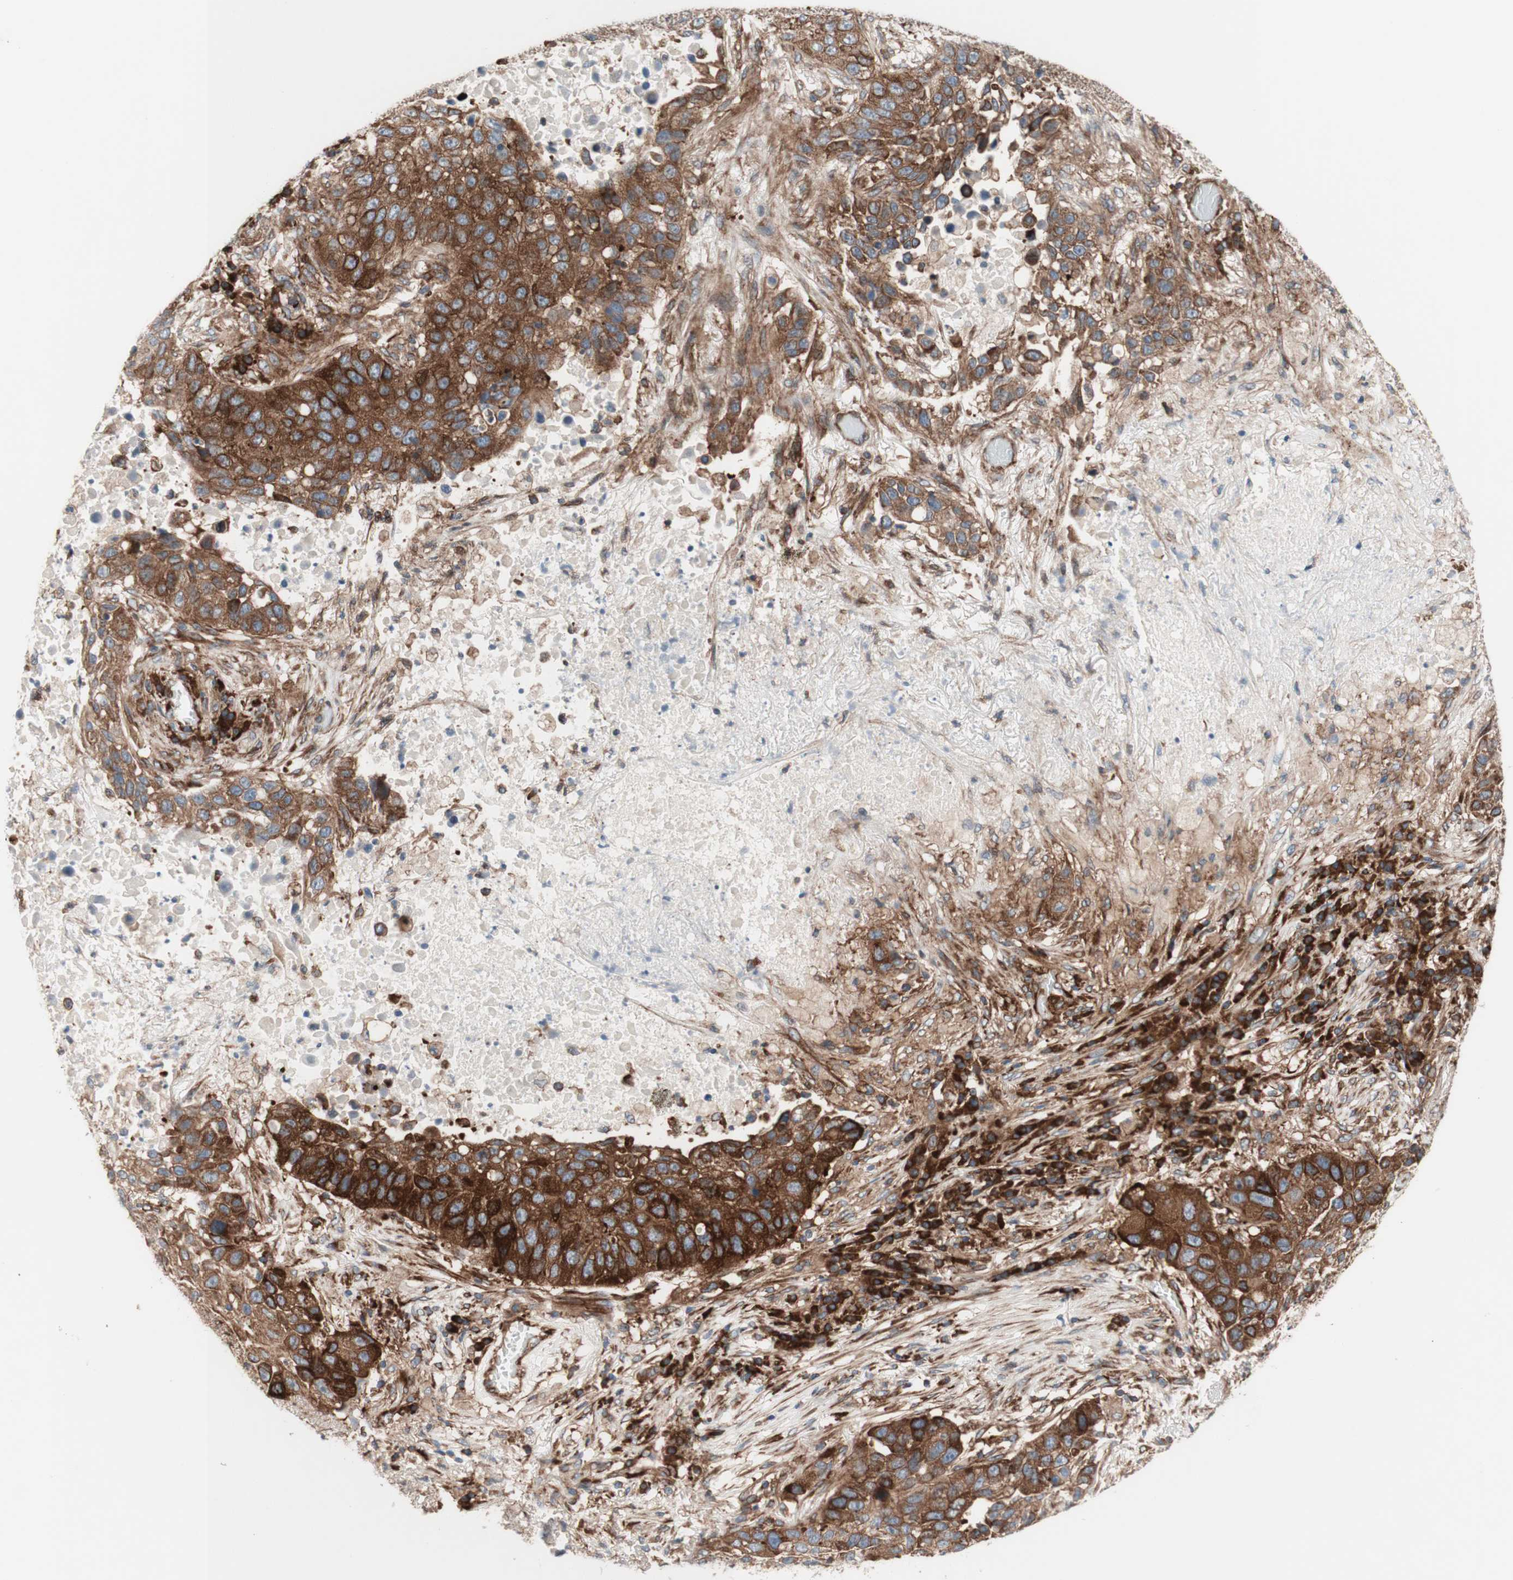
{"staining": {"intensity": "strong", "quantity": ">75%", "location": "cytoplasmic/membranous"}, "tissue": "lung cancer", "cell_type": "Tumor cells", "image_type": "cancer", "snomed": [{"axis": "morphology", "description": "Squamous cell carcinoma, NOS"}, {"axis": "topography", "description": "Lung"}], "caption": "The histopathology image shows a brown stain indicating the presence of a protein in the cytoplasmic/membranous of tumor cells in lung cancer. (brown staining indicates protein expression, while blue staining denotes nuclei).", "gene": "CCN4", "patient": {"sex": "male", "age": 57}}